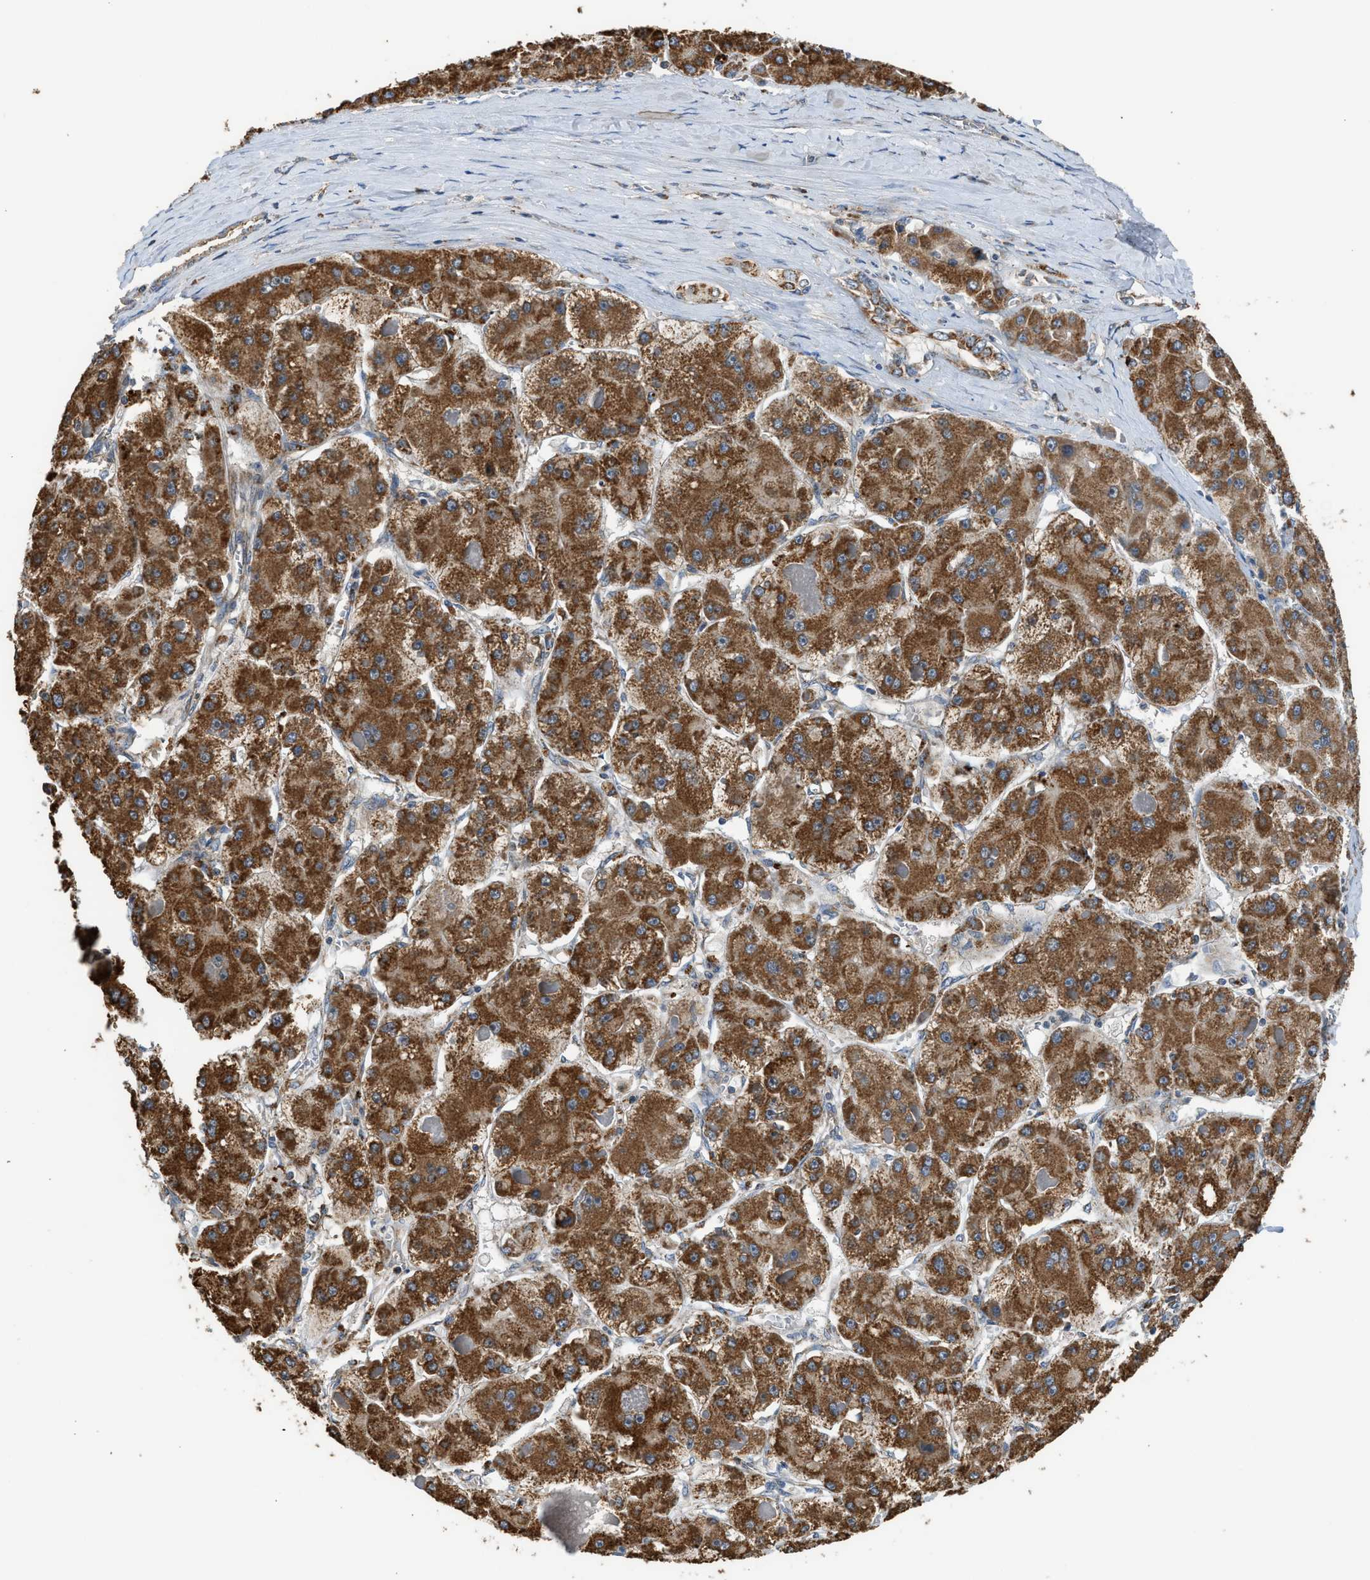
{"staining": {"intensity": "strong", "quantity": ">75%", "location": "cytoplasmic/membranous"}, "tissue": "liver cancer", "cell_type": "Tumor cells", "image_type": "cancer", "snomed": [{"axis": "morphology", "description": "Carcinoma, Hepatocellular, NOS"}, {"axis": "topography", "description": "Liver"}], "caption": "There is high levels of strong cytoplasmic/membranous expression in tumor cells of liver hepatocellular carcinoma, as demonstrated by immunohistochemical staining (brown color).", "gene": "STARD3", "patient": {"sex": "female", "age": 73}}